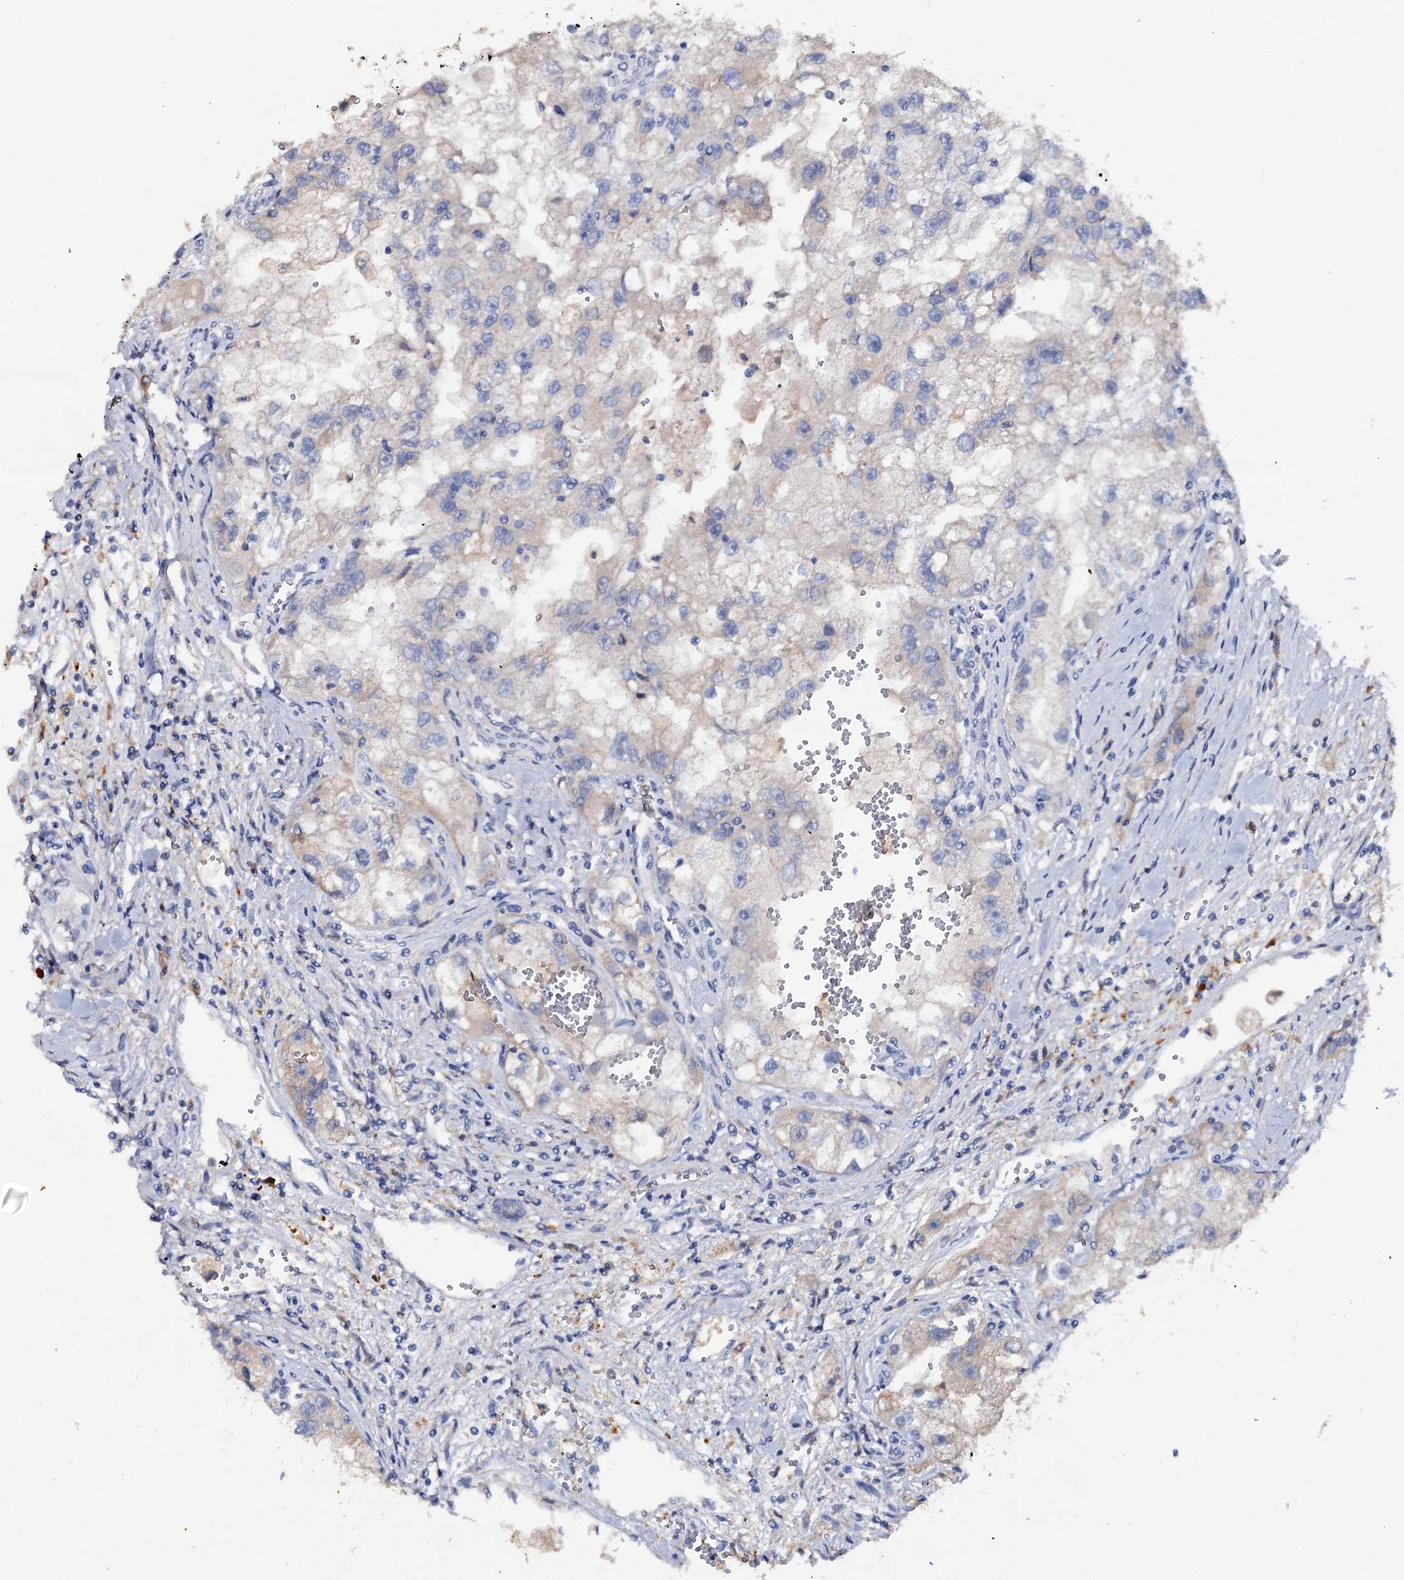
{"staining": {"intensity": "negative", "quantity": "none", "location": "none"}, "tissue": "renal cancer", "cell_type": "Tumor cells", "image_type": "cancer", "snomed": [{"axis": "morphology", "description": "Adenocarcinoma, NOS"}, {"axis": "topography", "description": "Kidney"}], "caption": "Adenocarcinoma (renal) was stained to show a protein in brown. There is no significant staining in tumor cells.", "gene": "IL17RD", "patient": {"sex": "male", "age": 63}}